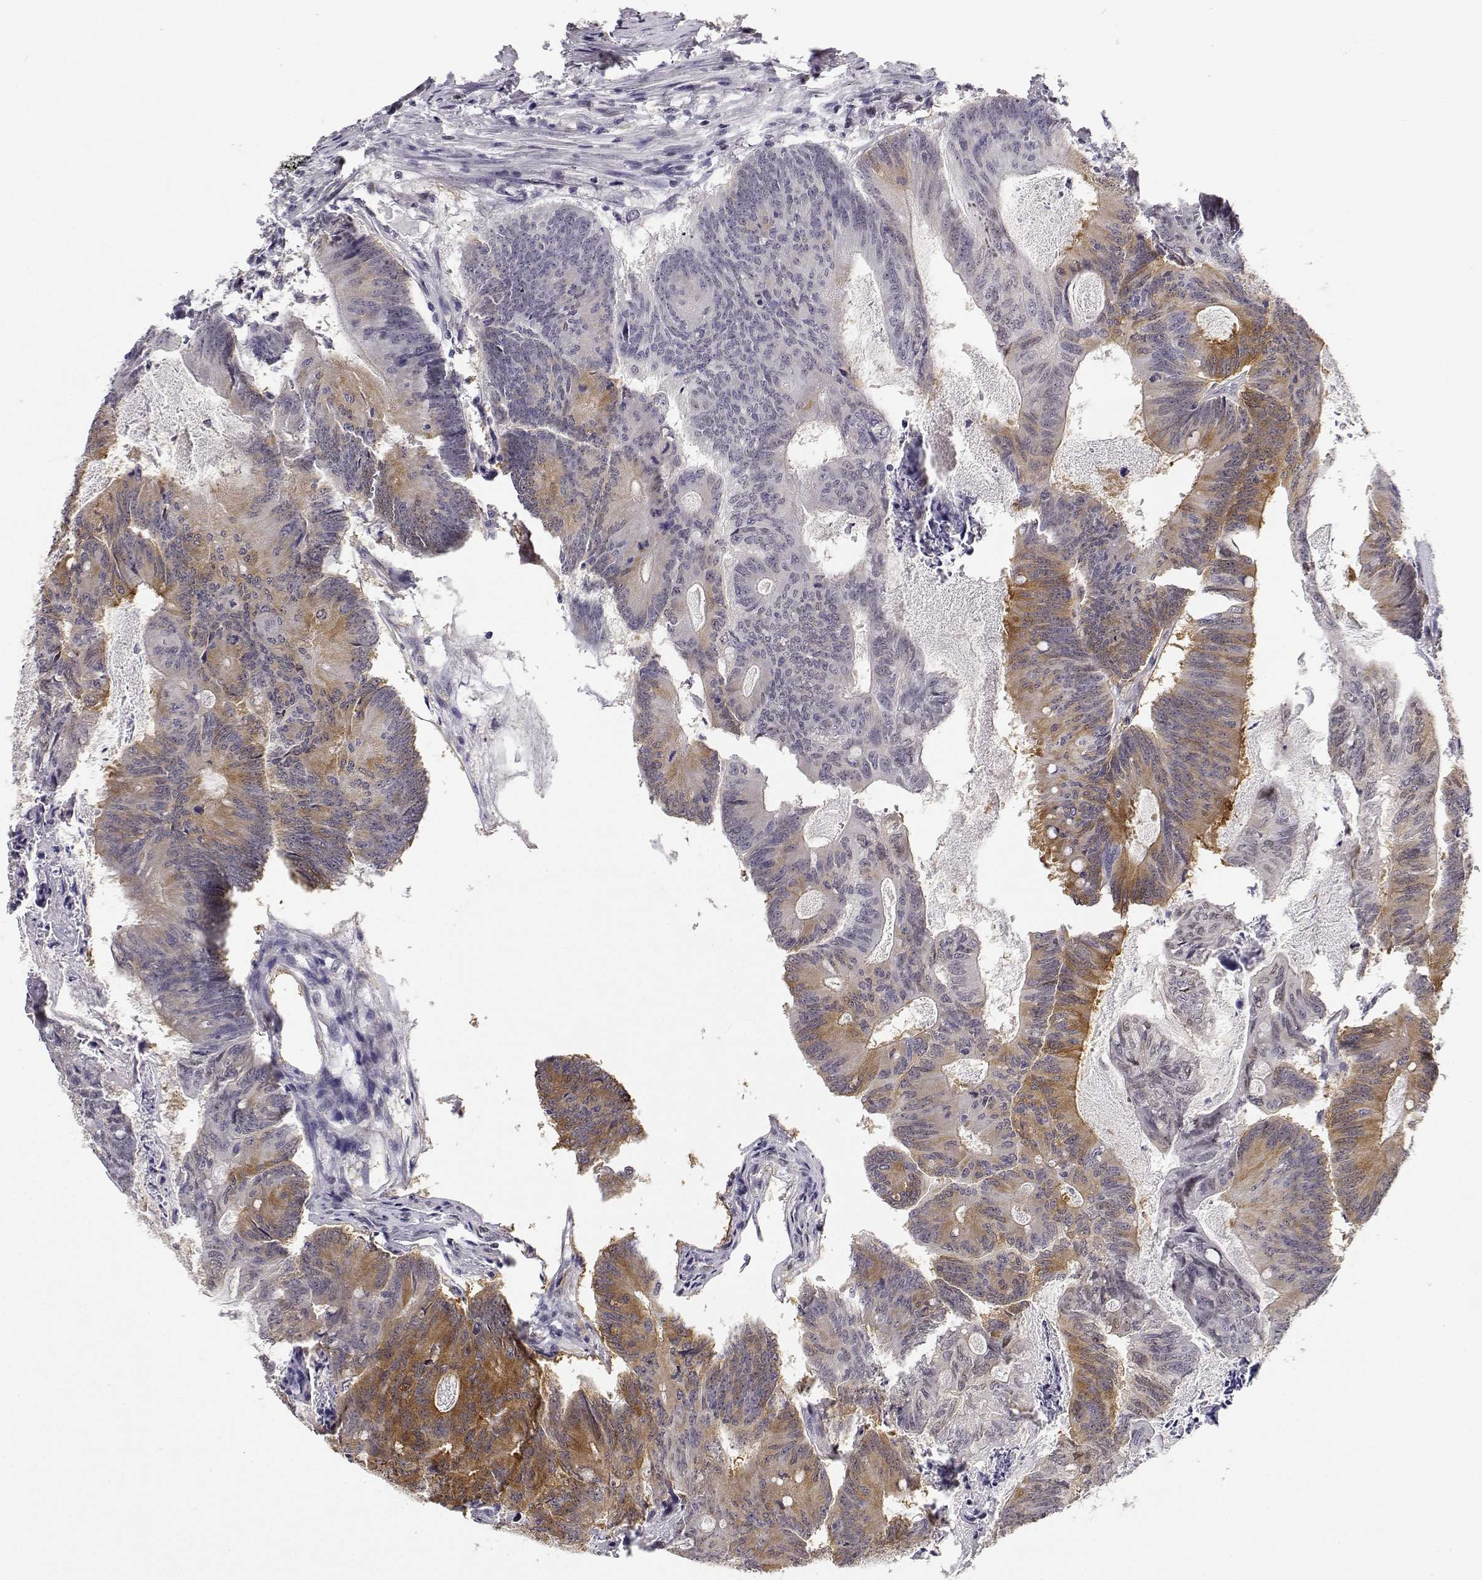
{"staining": {"intensity": "moderate", "quantity": "25%-75%", "location": "cytoplasmic/membranous,nuclear"}, "tissue": "colorectal cancer", "cell_type": "Tumor cells", "image_type": "cancer", "snomed": [{"axis": "morphology", "description": "Adenocarcinoma, NOS"}, {"axis": "topography", "description": "Colon"}], "caption": "A brown stain labels moderate cytoplasmic/membranous and nuclear staining of a protein in adenocarcinoma (colorectal) tumor cells.", "gene": "PHGDH", "patient": {"sex": "female", "age": 70}}